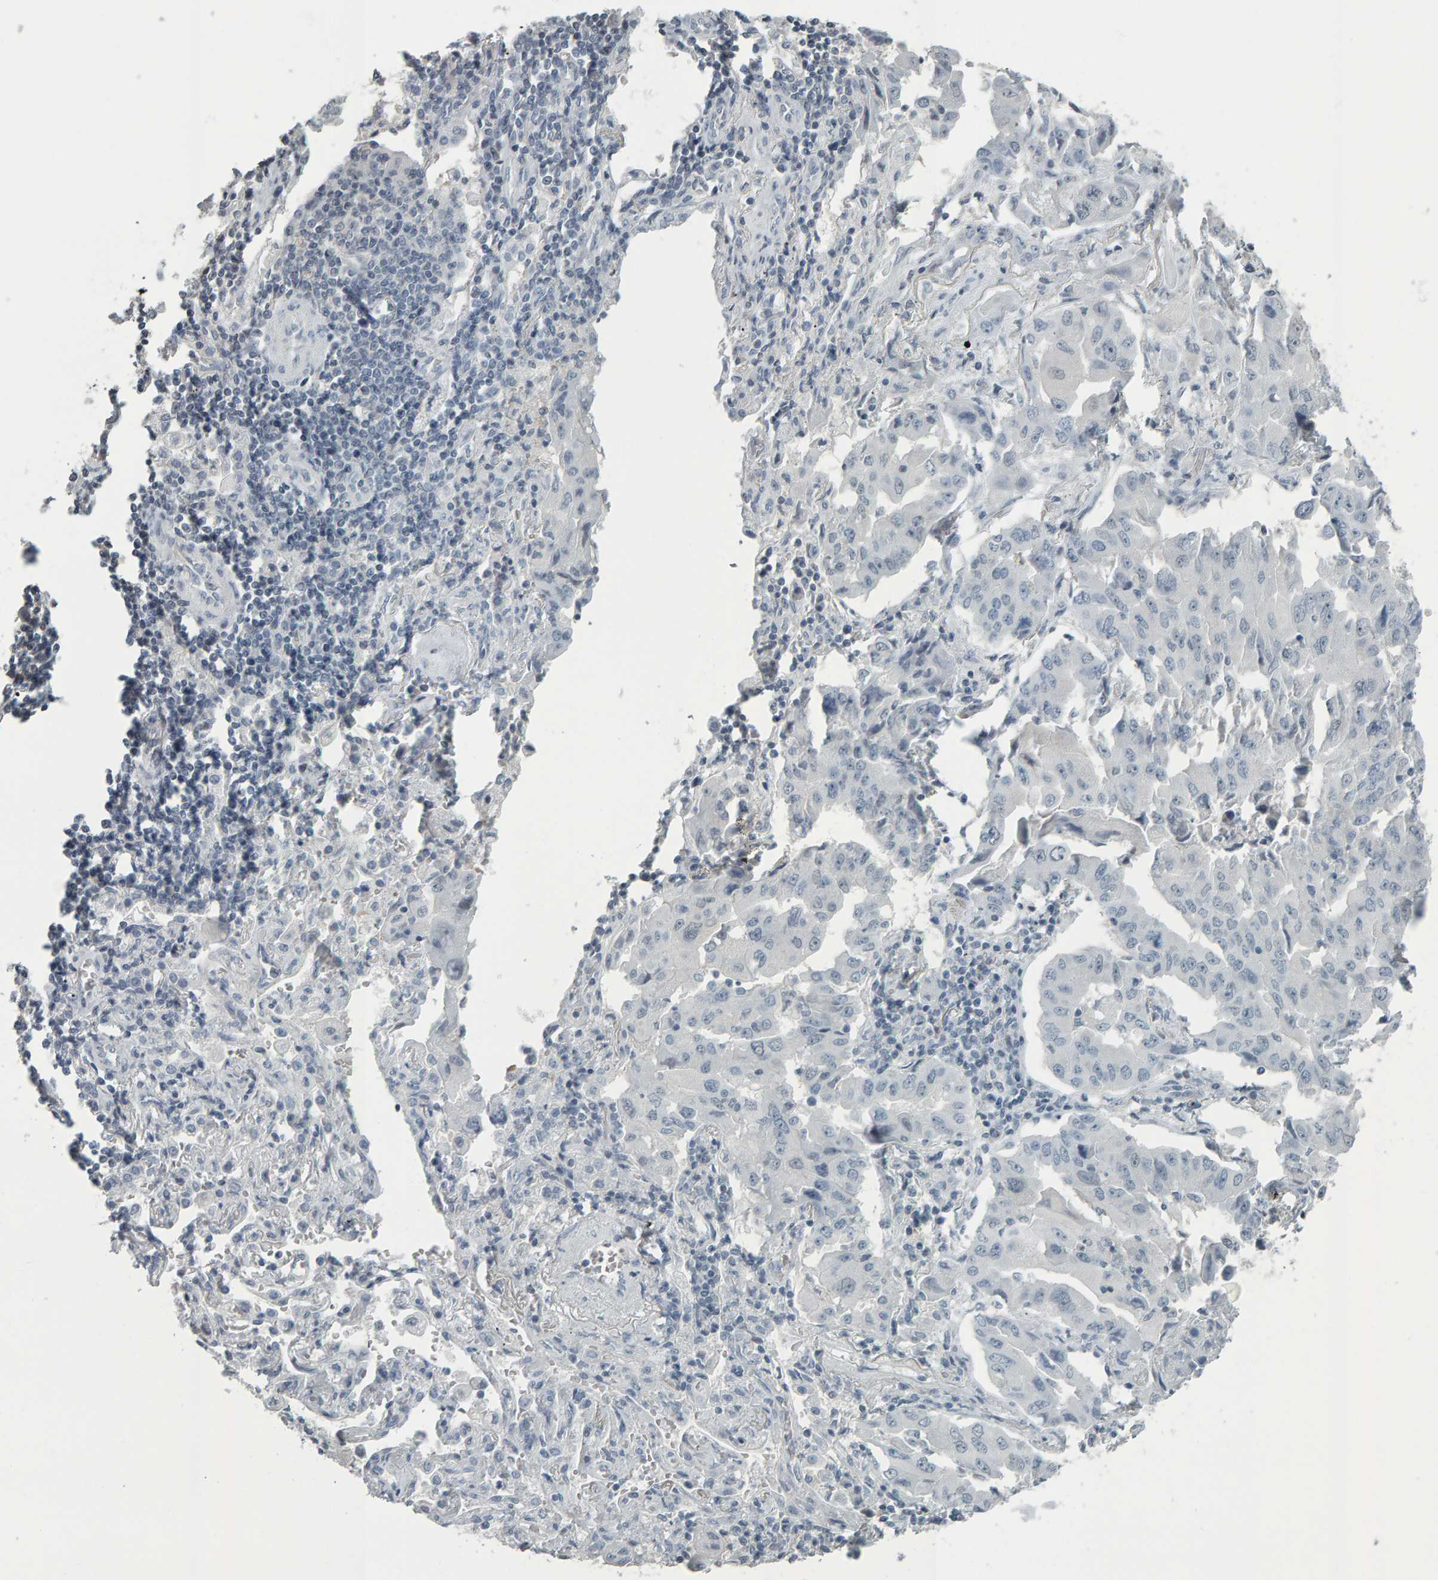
{"staining": {"intensity": "negative", "quantity": "none", "location": "none"}, "tissue": "lung cancer", "cell_type": "Tumor cells", "image_type": "cancer", "snomed": [{"axis": "morphology", "description": "Adenocarcinoma, NOS"}, {"axis": "topography", "description": "Lung"}], "caption": "IHC image of human lung cancer (adenocarcinoma) stained for a protein (brown), which demonstrates no positivity in tumor cells.", "gene": "PYY", "patient": {"sex": "female", "age": 65}}